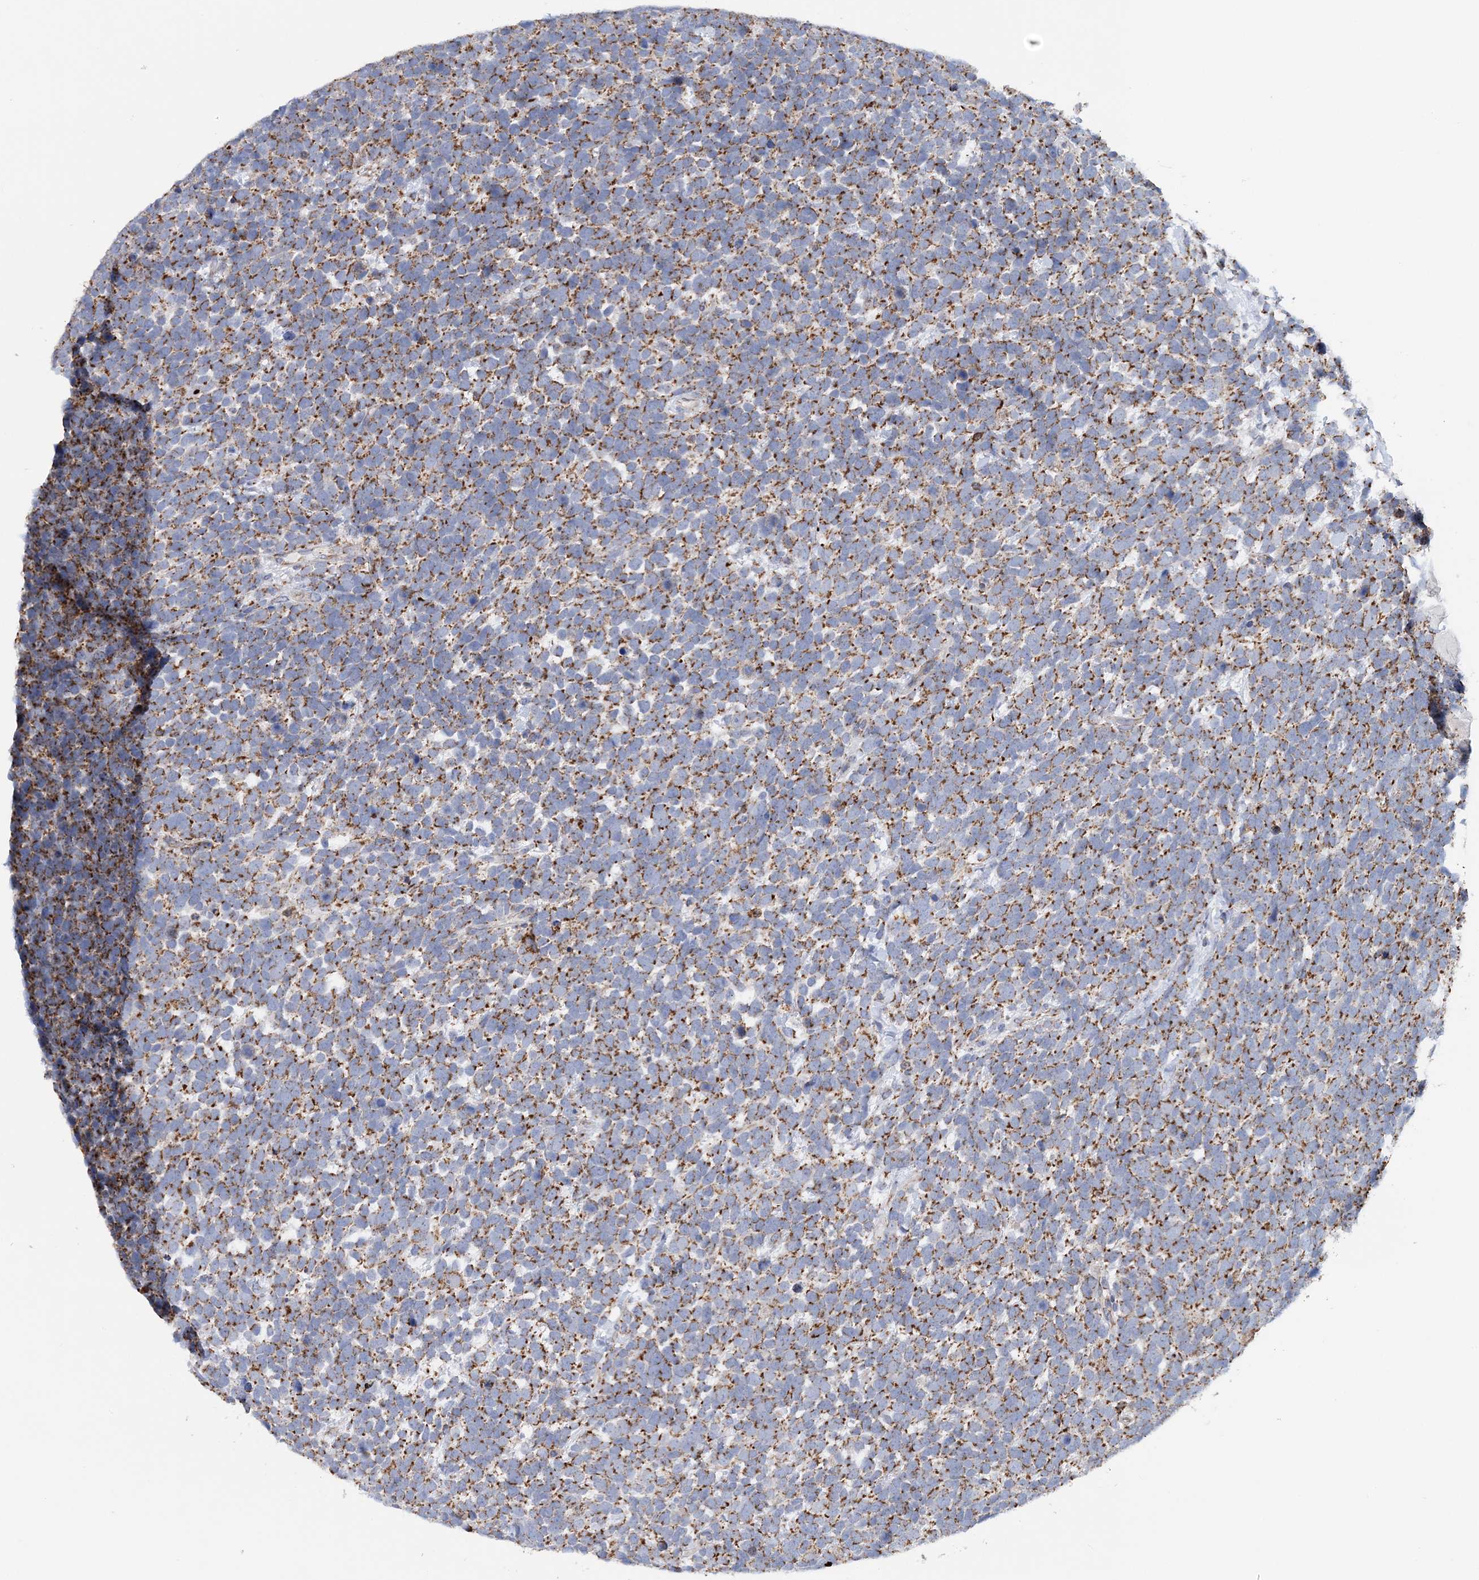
{"staining": {"intensity": "moderate", "quantity": ">75%", "location": "cytoplasmic/membranous"}, "tissue": "urothelial cancer", "cell_type": "Tumor cells", "image_type": "cancer", "snomed": [{"axis": "morphology", "description": "Urothelial carcinoma, High grade"}, {"axis": "topography", "description": "Urinary bladder"}], "caption": "High-magnification brightfield microscopy of high-grade urothelial carcinoma stained with DAB (brown) and counterstained with hematoxylin (blue). tumor cells exhibit moderate cytoplasmic/membranous staining is seen in approximately>75% of cells.", "gene": "TTC32", "patient": {"sex": "female", "age": 82}}